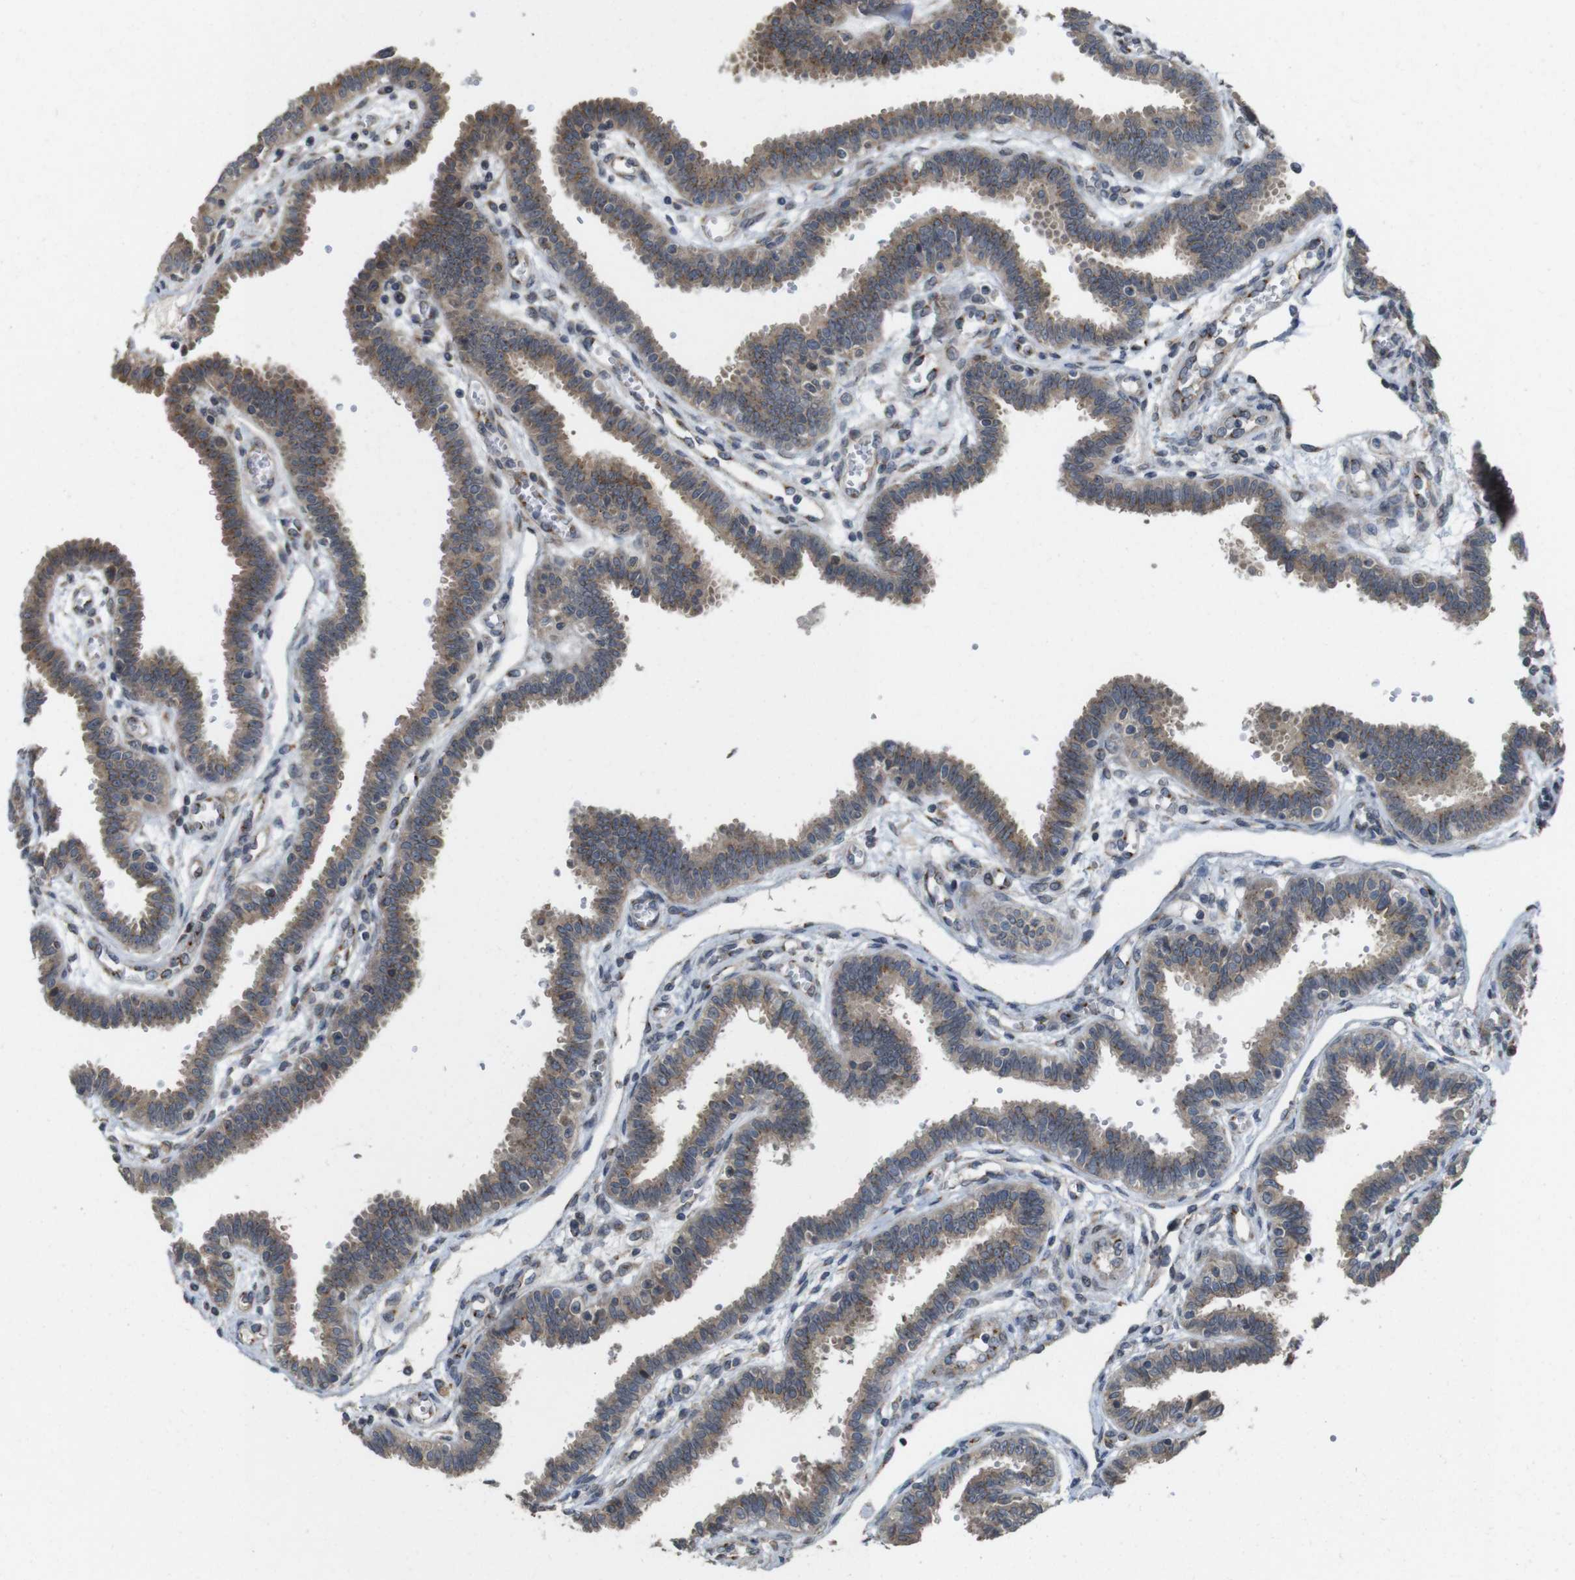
{"staining": {"intensity": "moderate", "quantity": ">75%", "location": "cytoplasmic/membranous"}, "tissue": "fallopian tube", "cell_type": "Glandular cells", "image_type": "normal", "snomed": [{"axis": "morphology", "description": "Normal tissue, NOS"}, {"axis": "topography", "description": "Fallopian tube"}], "caption": "Immunohistochemistry photomicrograph of benign fallopian tube: human fallopian tube stained using immunohistochemistry demonstrates medium levels of moderate protein expression localized specifically in the cytoplasmic/membranous of glandular cells, appearing as a cytoplasmic/membranous brown color.", "gene": "EFCAB14", "patient": {"sex": "female", "age": 32}}